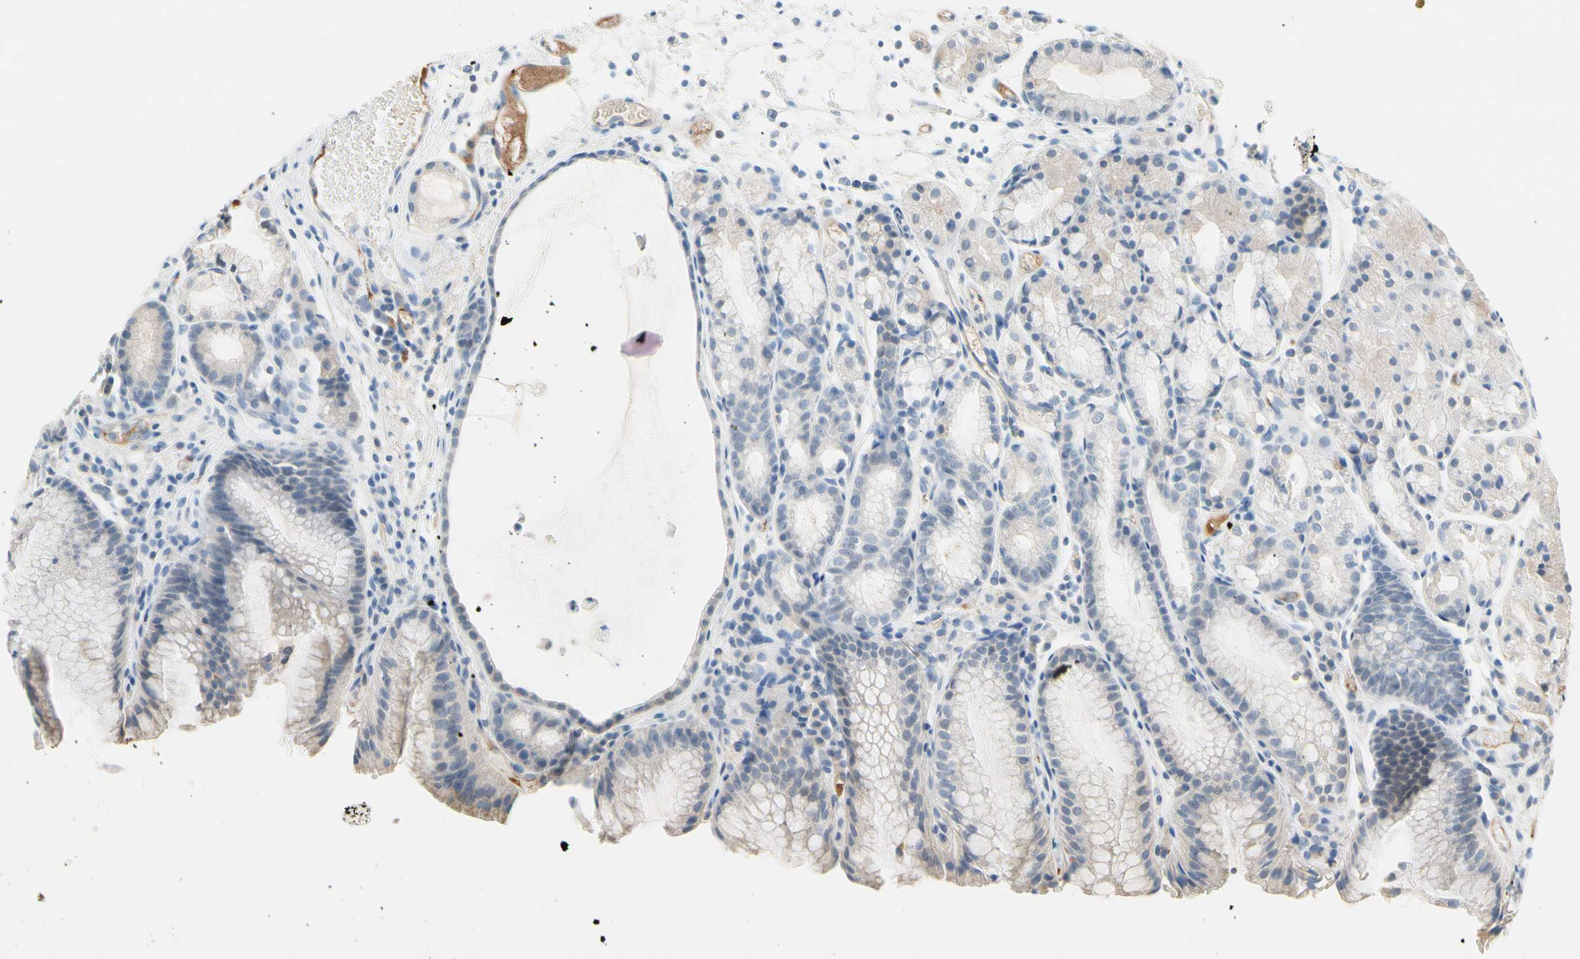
{"staining": {"intensity": "weak", "quantity": "<25%", "location": "cytoplasmic/membranous"}, "tissue": "stomach", "cell_type": "Glandular cells", "image_type": "normal", "snomed": [{"axis": "morphology", "description": "Normal tissue, NOS"}, {"axis": "topography", "description": "Stomach, upper"}], "caption": "A micrograph of human stomach is negative for staining in glandular cells. (DAB (3,3'-diaminobenzidine) IHC, high magnification).", "gene": "CNDP1", "patient": {"sex": "male", "age": 72}}